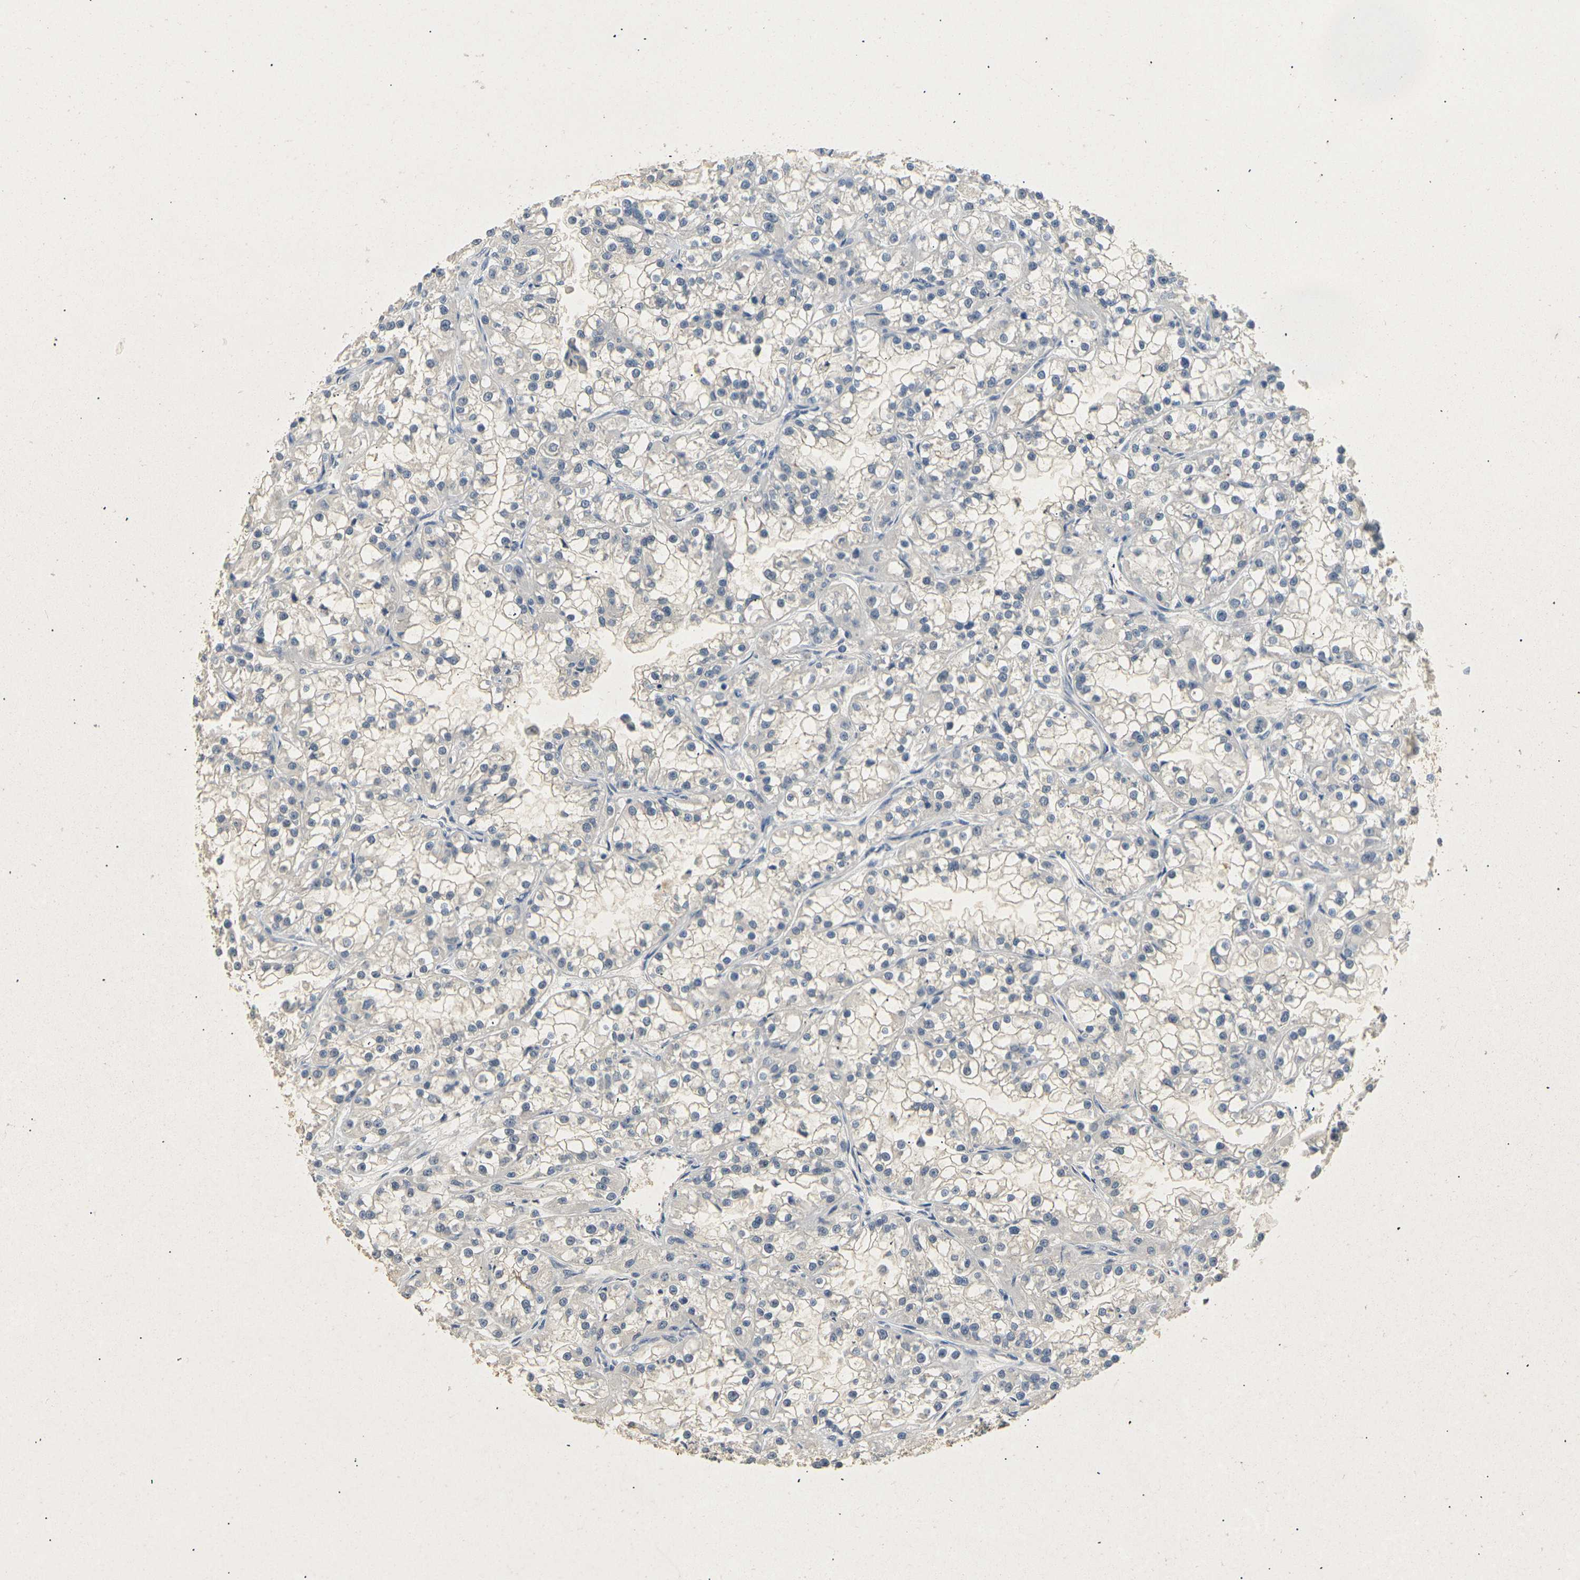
{"staining": {"intensity": "negative", "quantity": "none", "location": "none"}, "tissue": "renal cancer", "cell_type": "Tumor cells", "image_type": "cancer", "snomed": [{"axis": "morphology", "description": "Adenocarcinoma, NOS"}, {"axis": "topography", "description": "Kidney"}], "caption": "This is a image of IHC staining of renal adenocarcinoma, which shows no staining in tumor cells. (IHC, brightfield microscopy, high magnification).", "gene": "CLDN7", "patient": {"sex": "female", "age": 52}}